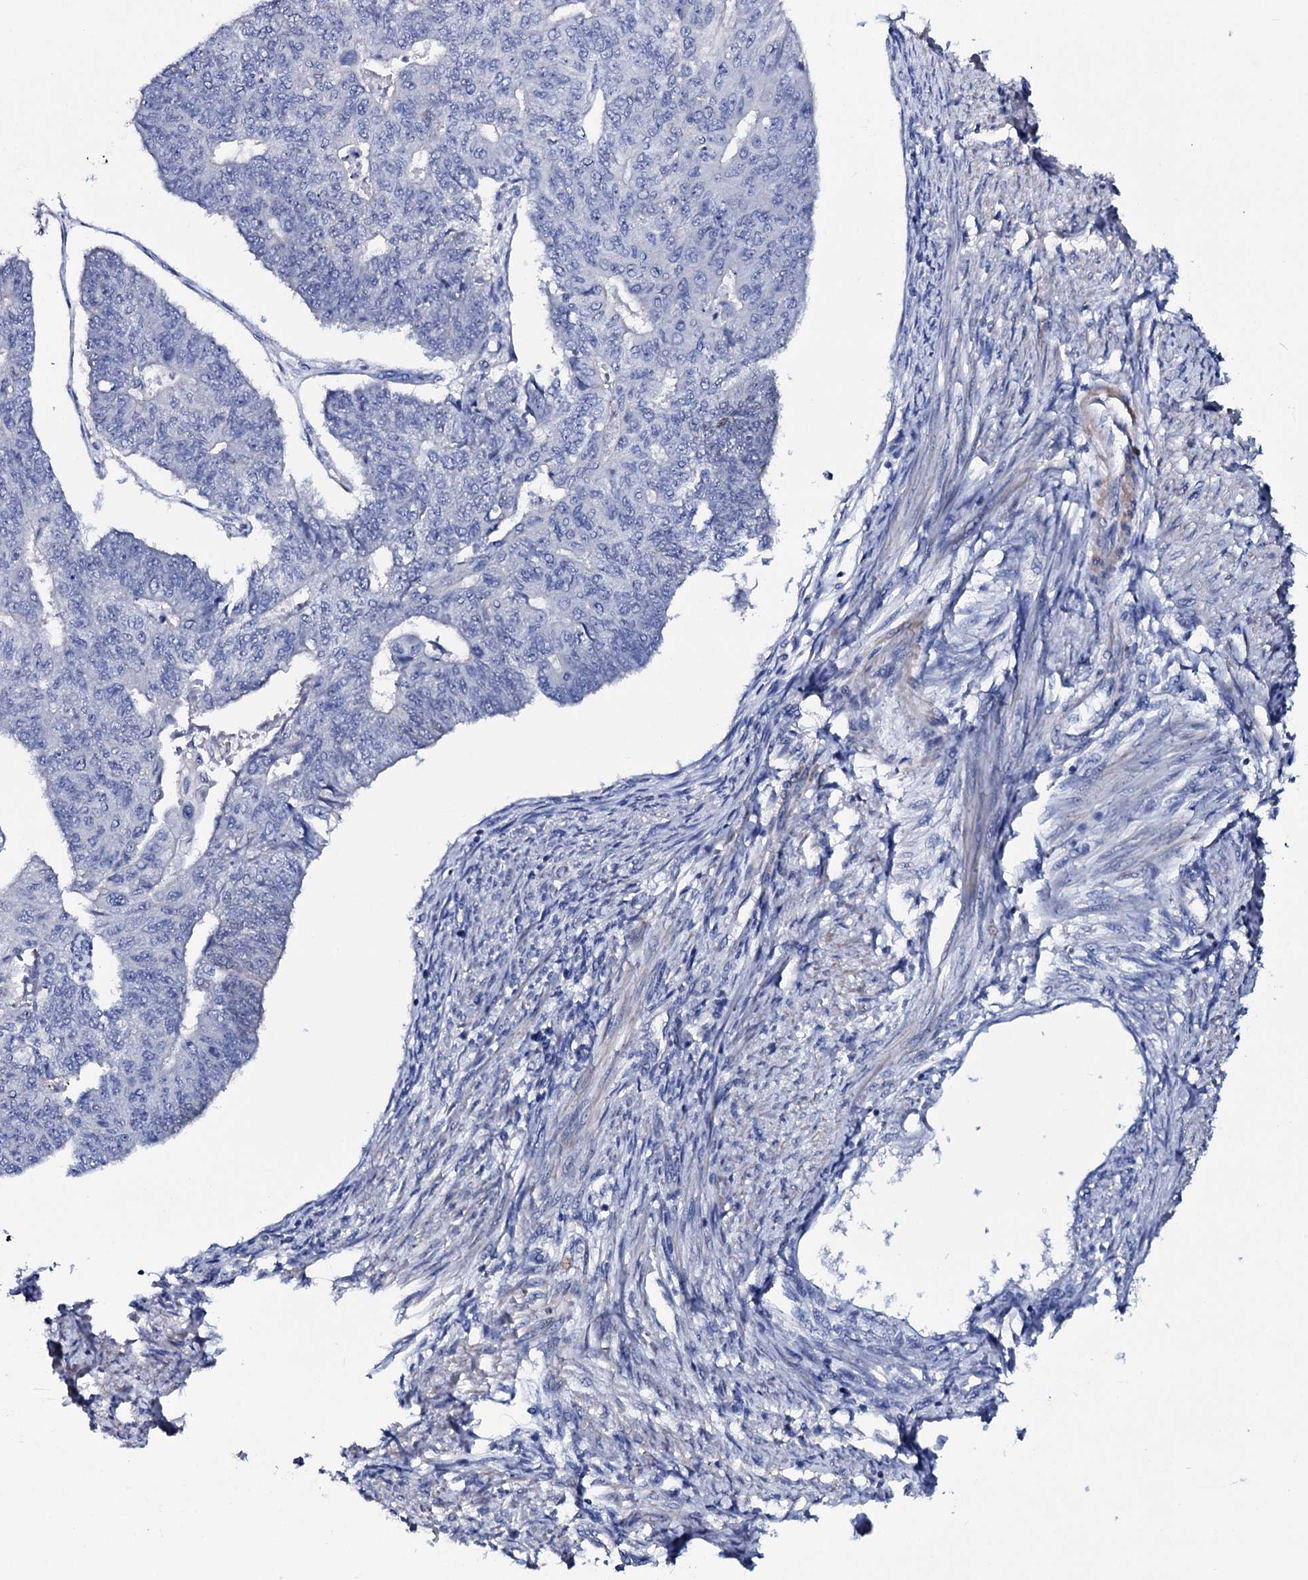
{"staining": {"intensity": "negative", "quantity": "none", "location": "none"}, "tissue": "endometrial cancer", "cell_type": "Tumor cells", "image_type": "cancer", "snomed": [{"axis": "morphology", "description": "Adenocarcinoma, NOS"}, {"axis": "topography", "description": "Endometrium"}], "caption": "Immunohistochemistry of human endometrial cancer displays no positivity in tumor cells.", "gene": "GYS2", "patient": {"sex": "female", "age": 32}}